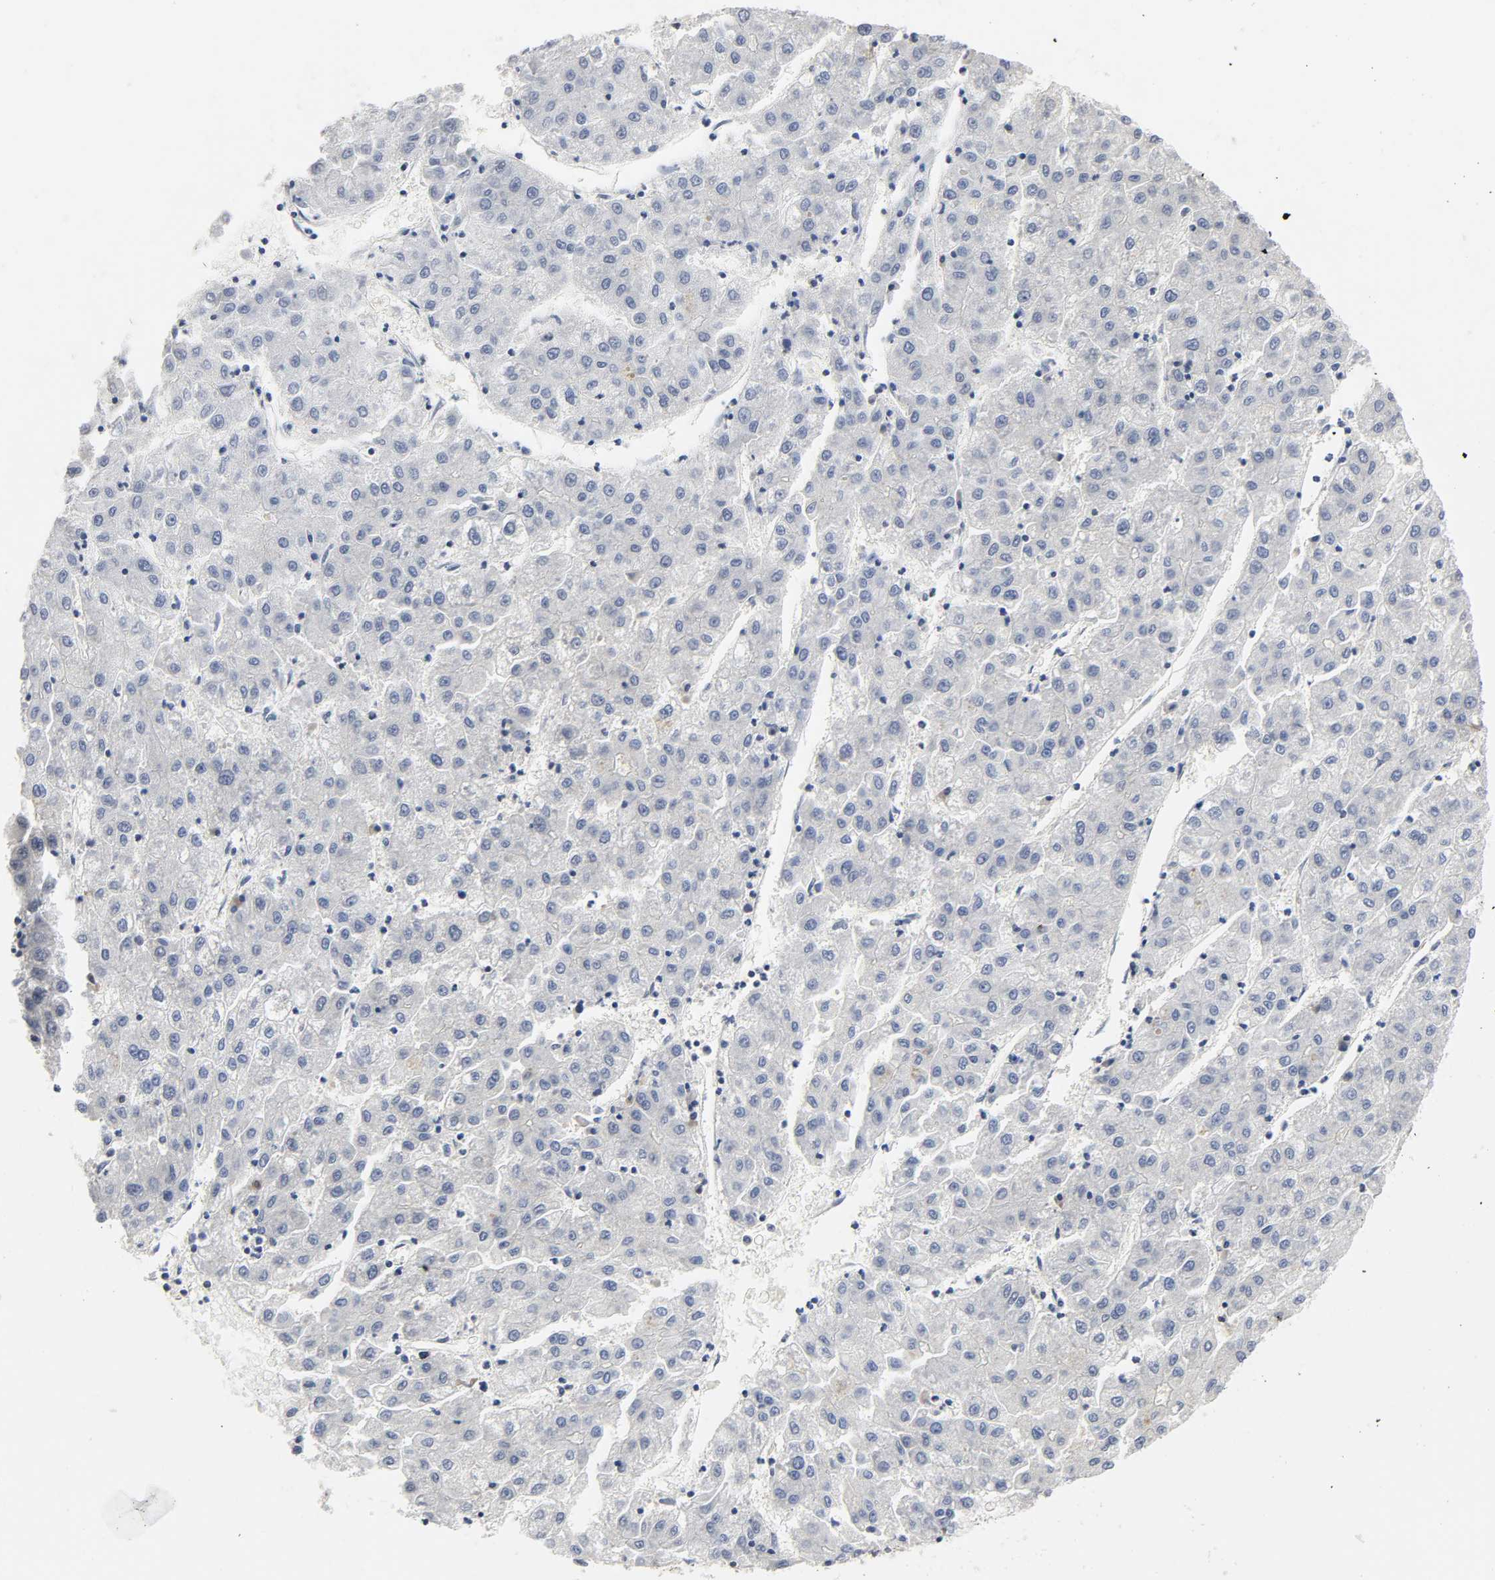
{"staining": {"intensity": "negative", "quantity": "none", "location": "none"}, "tissue": "liver cancer", "cell_type": "Tumor cells", "image_type": "cancer", "snomed": [{"axis": "morphology", "description": "Carcinoma, Hepatocellular, NOS"}, {"axis": "topography", "description": "Liver"}], "caption": "The histopathology image shows no significant expression in tumor cells of liver cancer.", "gene": "MIF", "patient": {"sex": "male", "age": 72}}